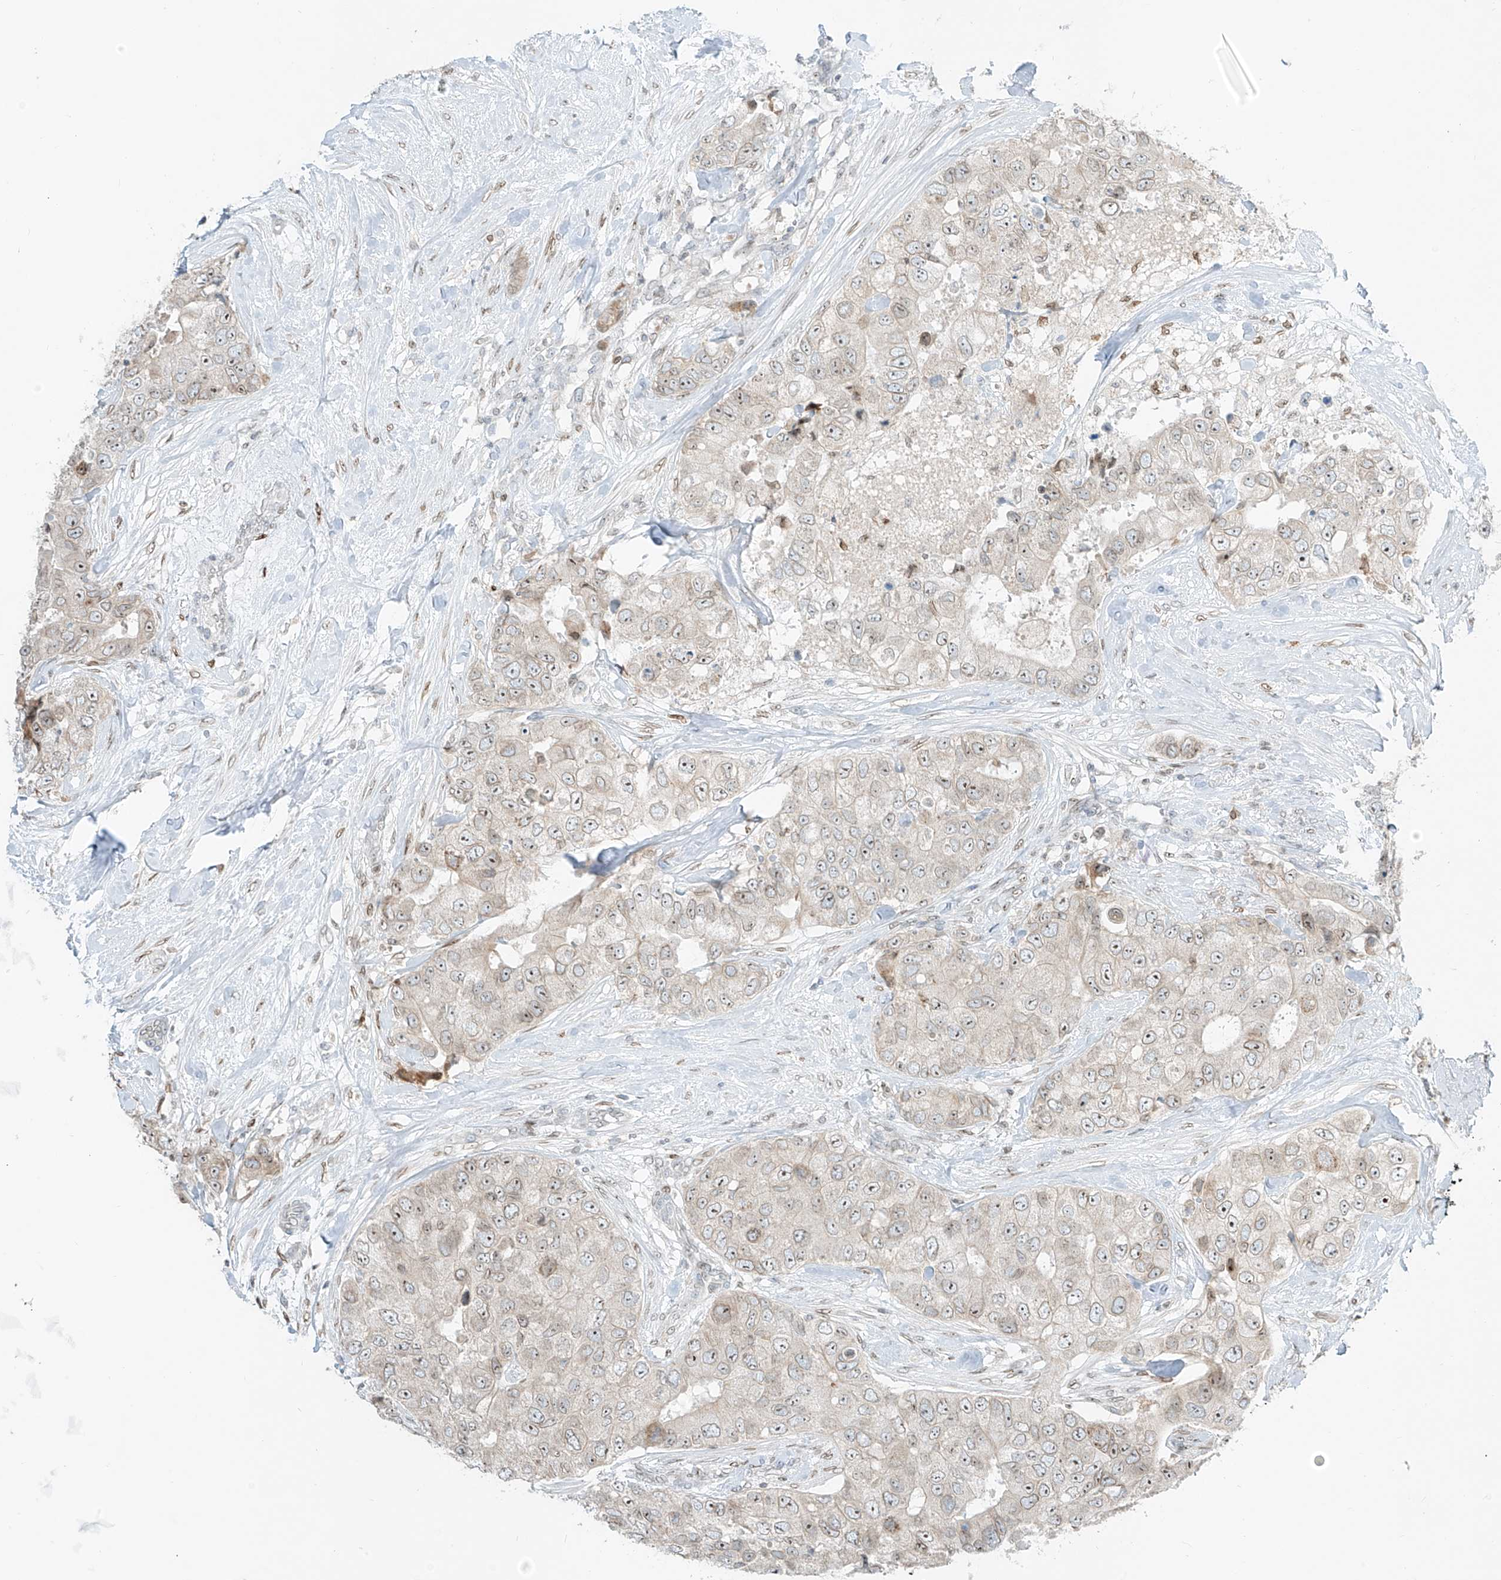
{"staining": {"intensity": "moderate", "quantity": "25%-75%", "location": "nuclear"}, "tissue": "breast cancer", "cell_type": "Tumor cells", "image_type": "cancer", "snomed": [{"axis": "morphology", "description": "Duct carcinoma"}, {"axis": "topography", "description": "Breast"}], "caption": "A high-resolution micrograph shows immunohistochemistry staining of breast cancer, which shows moderate nuclear positivity in about 25%-75% of tumor cells.", "gene": "SAMD15", "patient": {"sex": "female", "age": 62}}